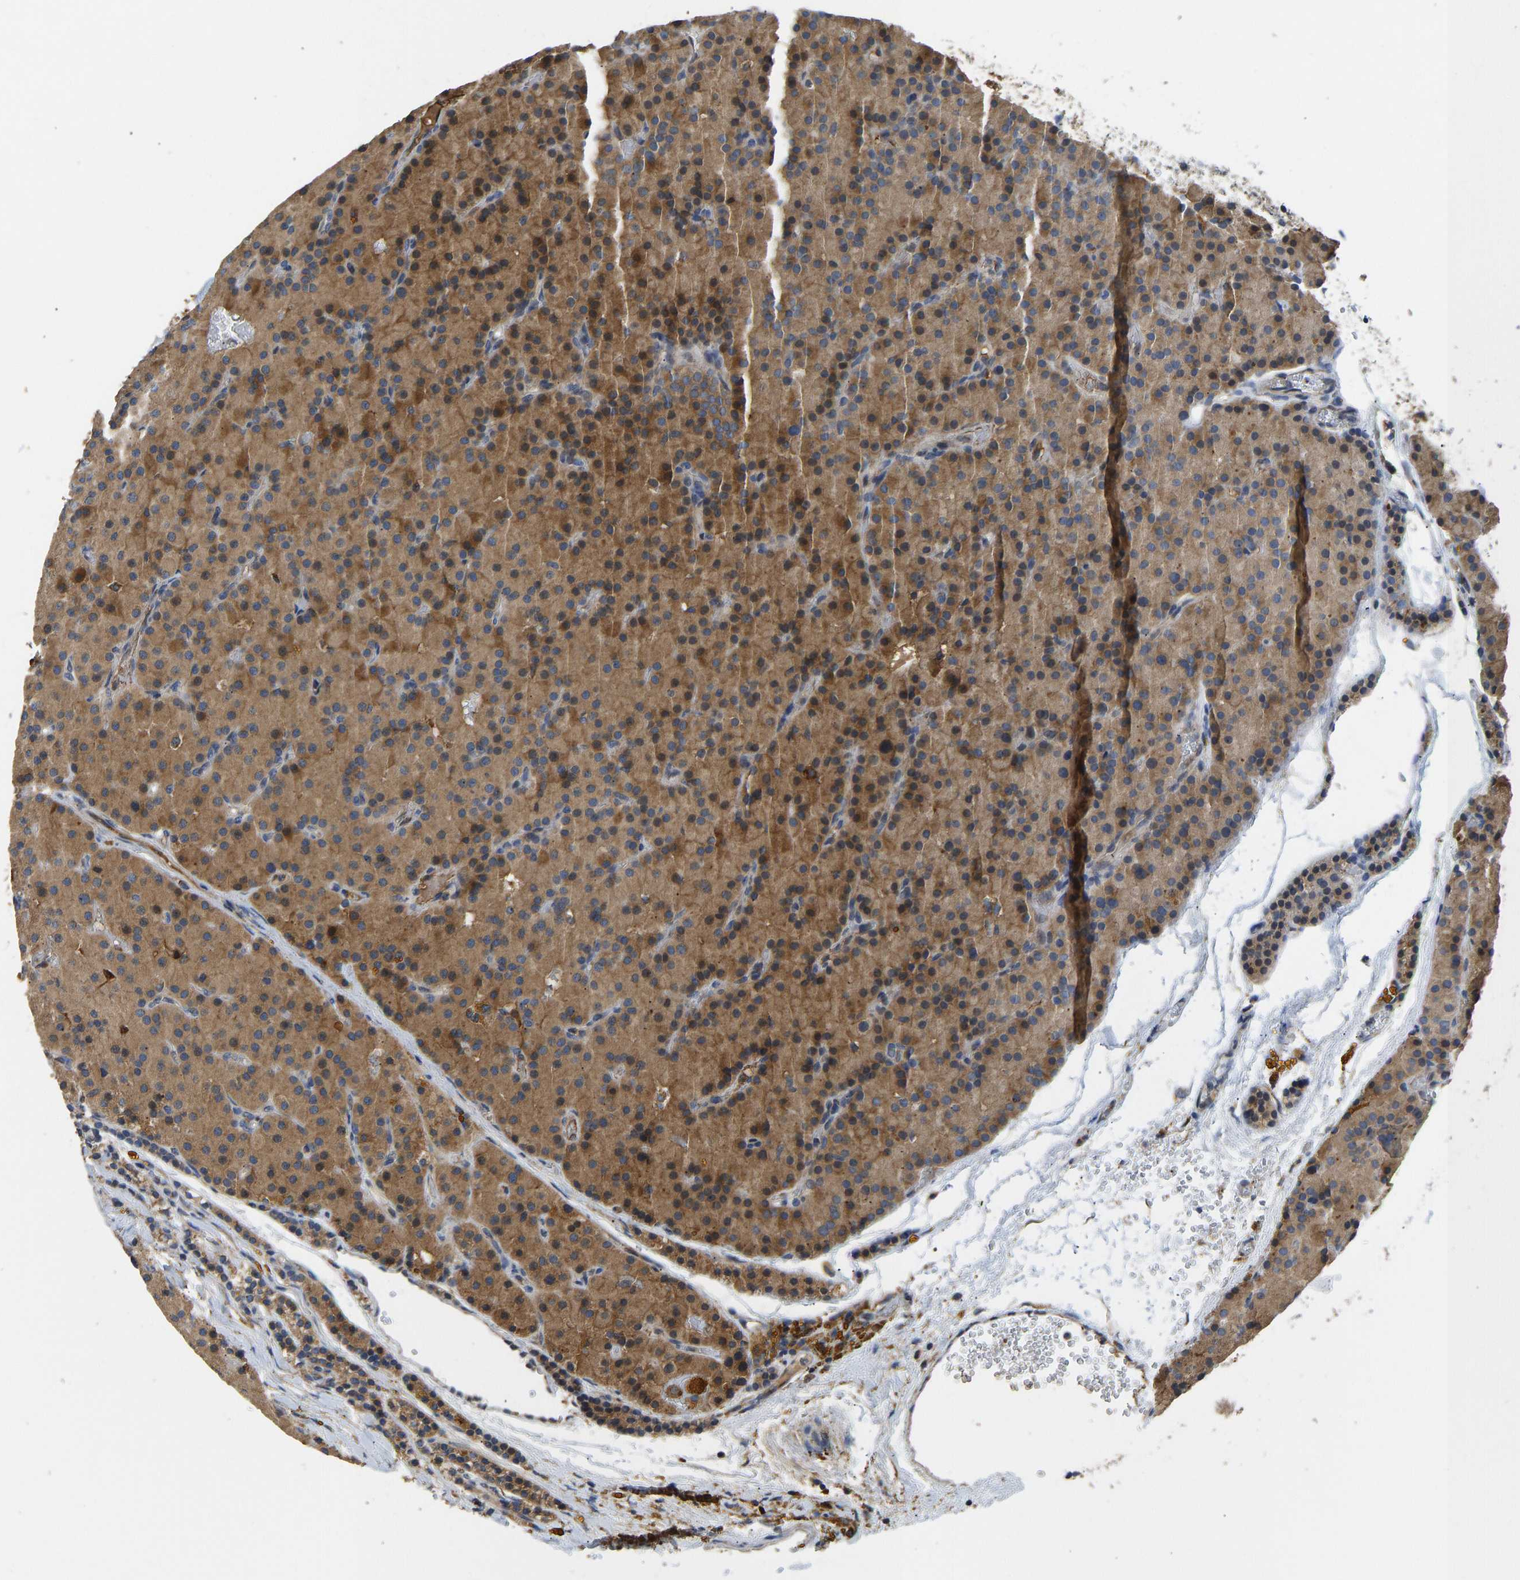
{"staining": {"intensity": "moderate", "quantity": ">75%", "location": "cytoplasmic/membranous,nuclear"}, "tissue": "parathyroid gland", "cell_type": "Glandular cells", "image_type": "normal", "snomed": [{"axis": "morphology", "description": "Normal tissue, NOS"}, {"axis": "morphology", "description": "Adenoma, NOS"}, {"axis": "topography", "description": "Parathyroid gland"}], "caption": "Protein analysis of normal parathyroid gland reveals moderate cytoplasmic/membranous,nuclear staining in approximately >75% of glandular cells. The staining is performed using DAB brown chromogen to label protein expression. The nuclei are counter-stained blue using hematoxylin.", "gene": "VCPKMT", "patient": {"sex": "male", "age": 75}}